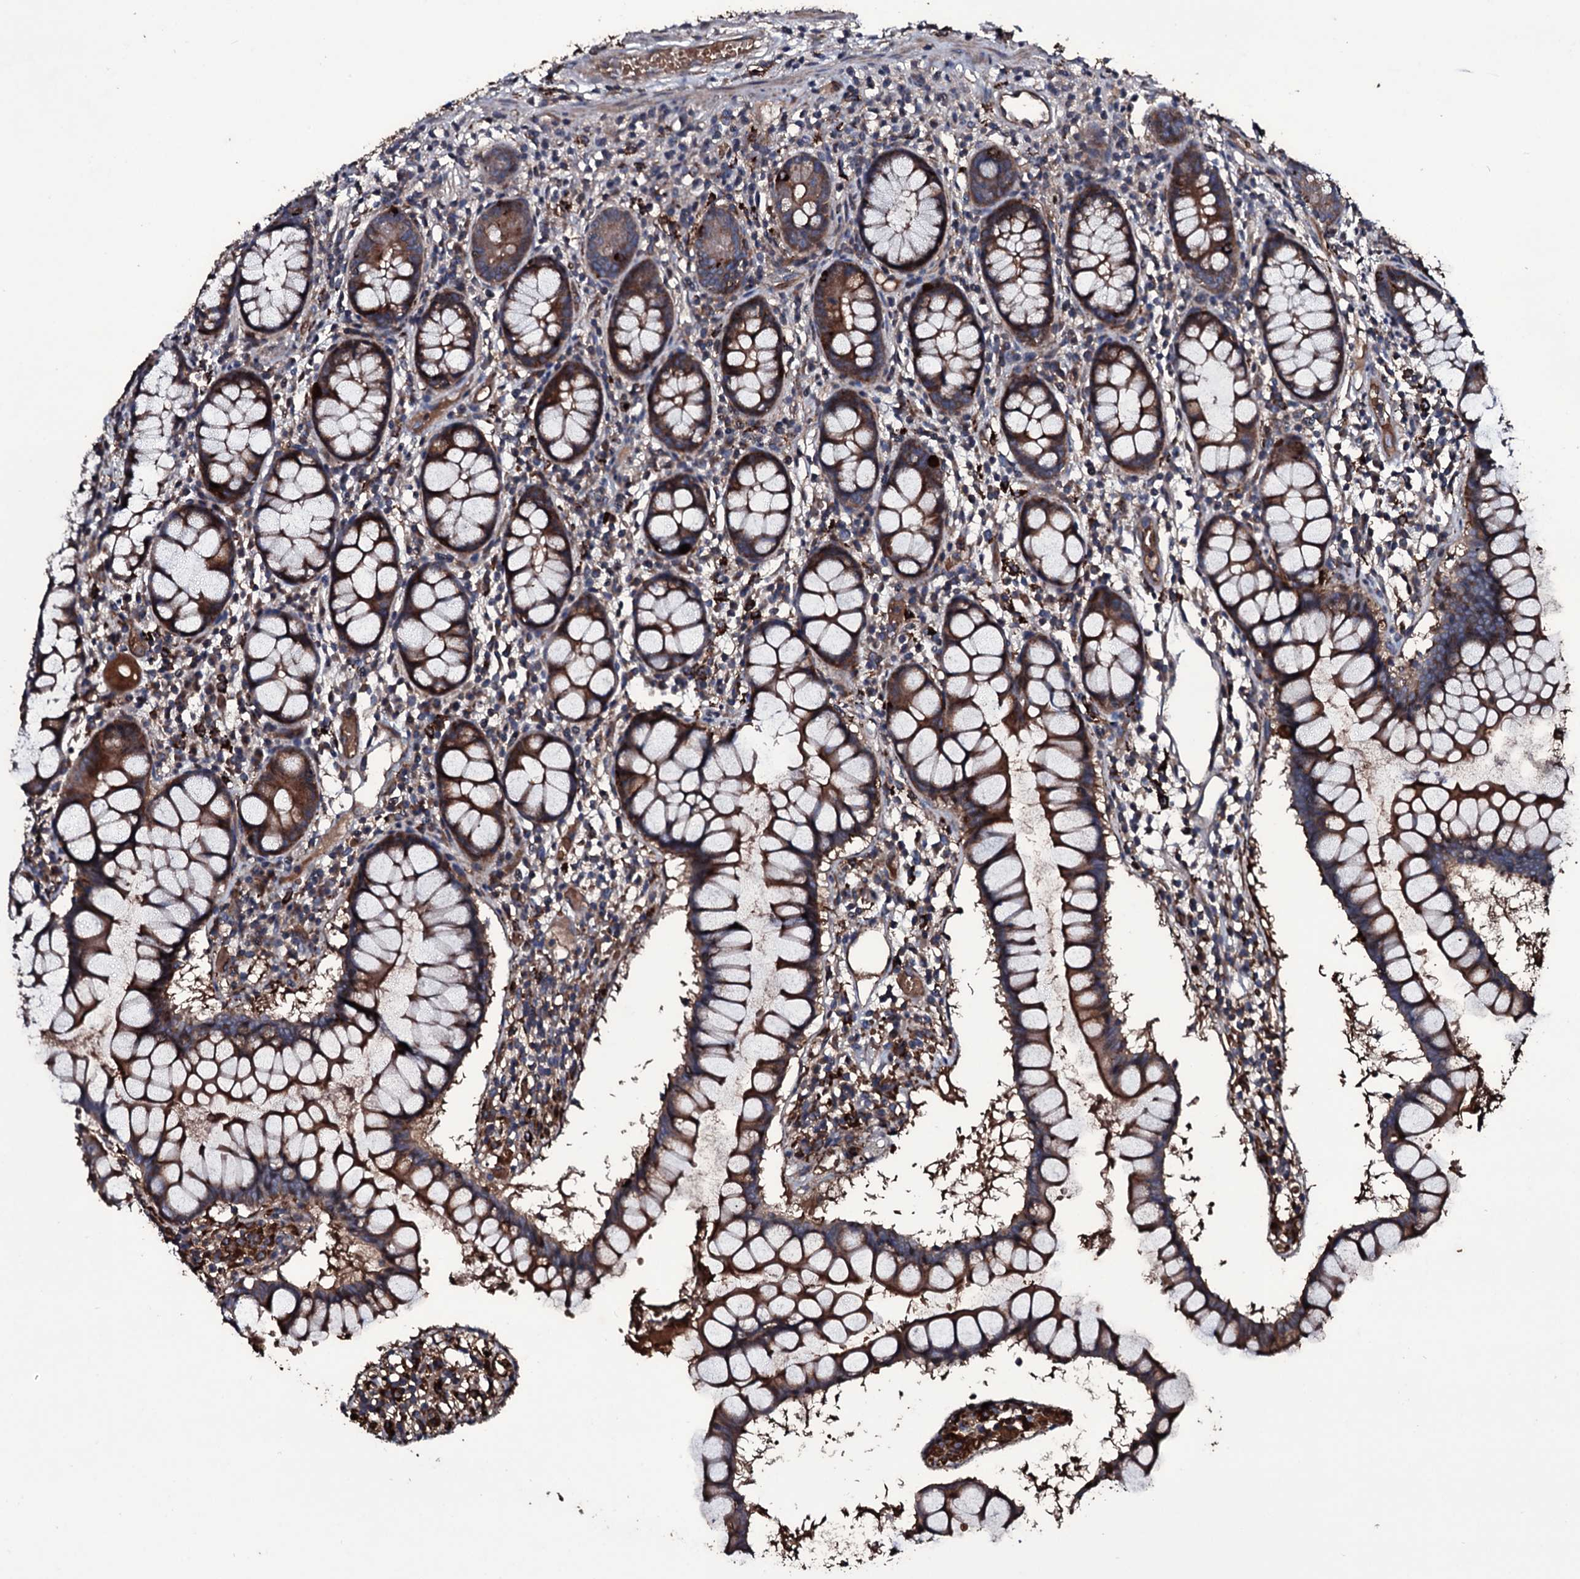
{"staining": {"intensity": "strong", "quantity": ">75%", "location": "cytoplasmic/membranous"}, "tissue": "colon", "cell_type": "Endothelial cells", "image_type": "normal", "snomed": [{"axis": "morphology", "description": "Normal tissue, NOS"}, {"axis": "morphology", "description": "Adenocarcinoma, NOS"}, {"axis": "topography", "description": "Colon"}], "caption": "Protein expression analysis of benign human colon reveals strong cytoplasmic/membranous positivity in approximately >75% of endothelial cells. Immunohistochemistry stains the protein in brown and the nuclei are stained blue.", "gene": "ZSWIM8", "patient": {"sex": "female", "age": 55}}